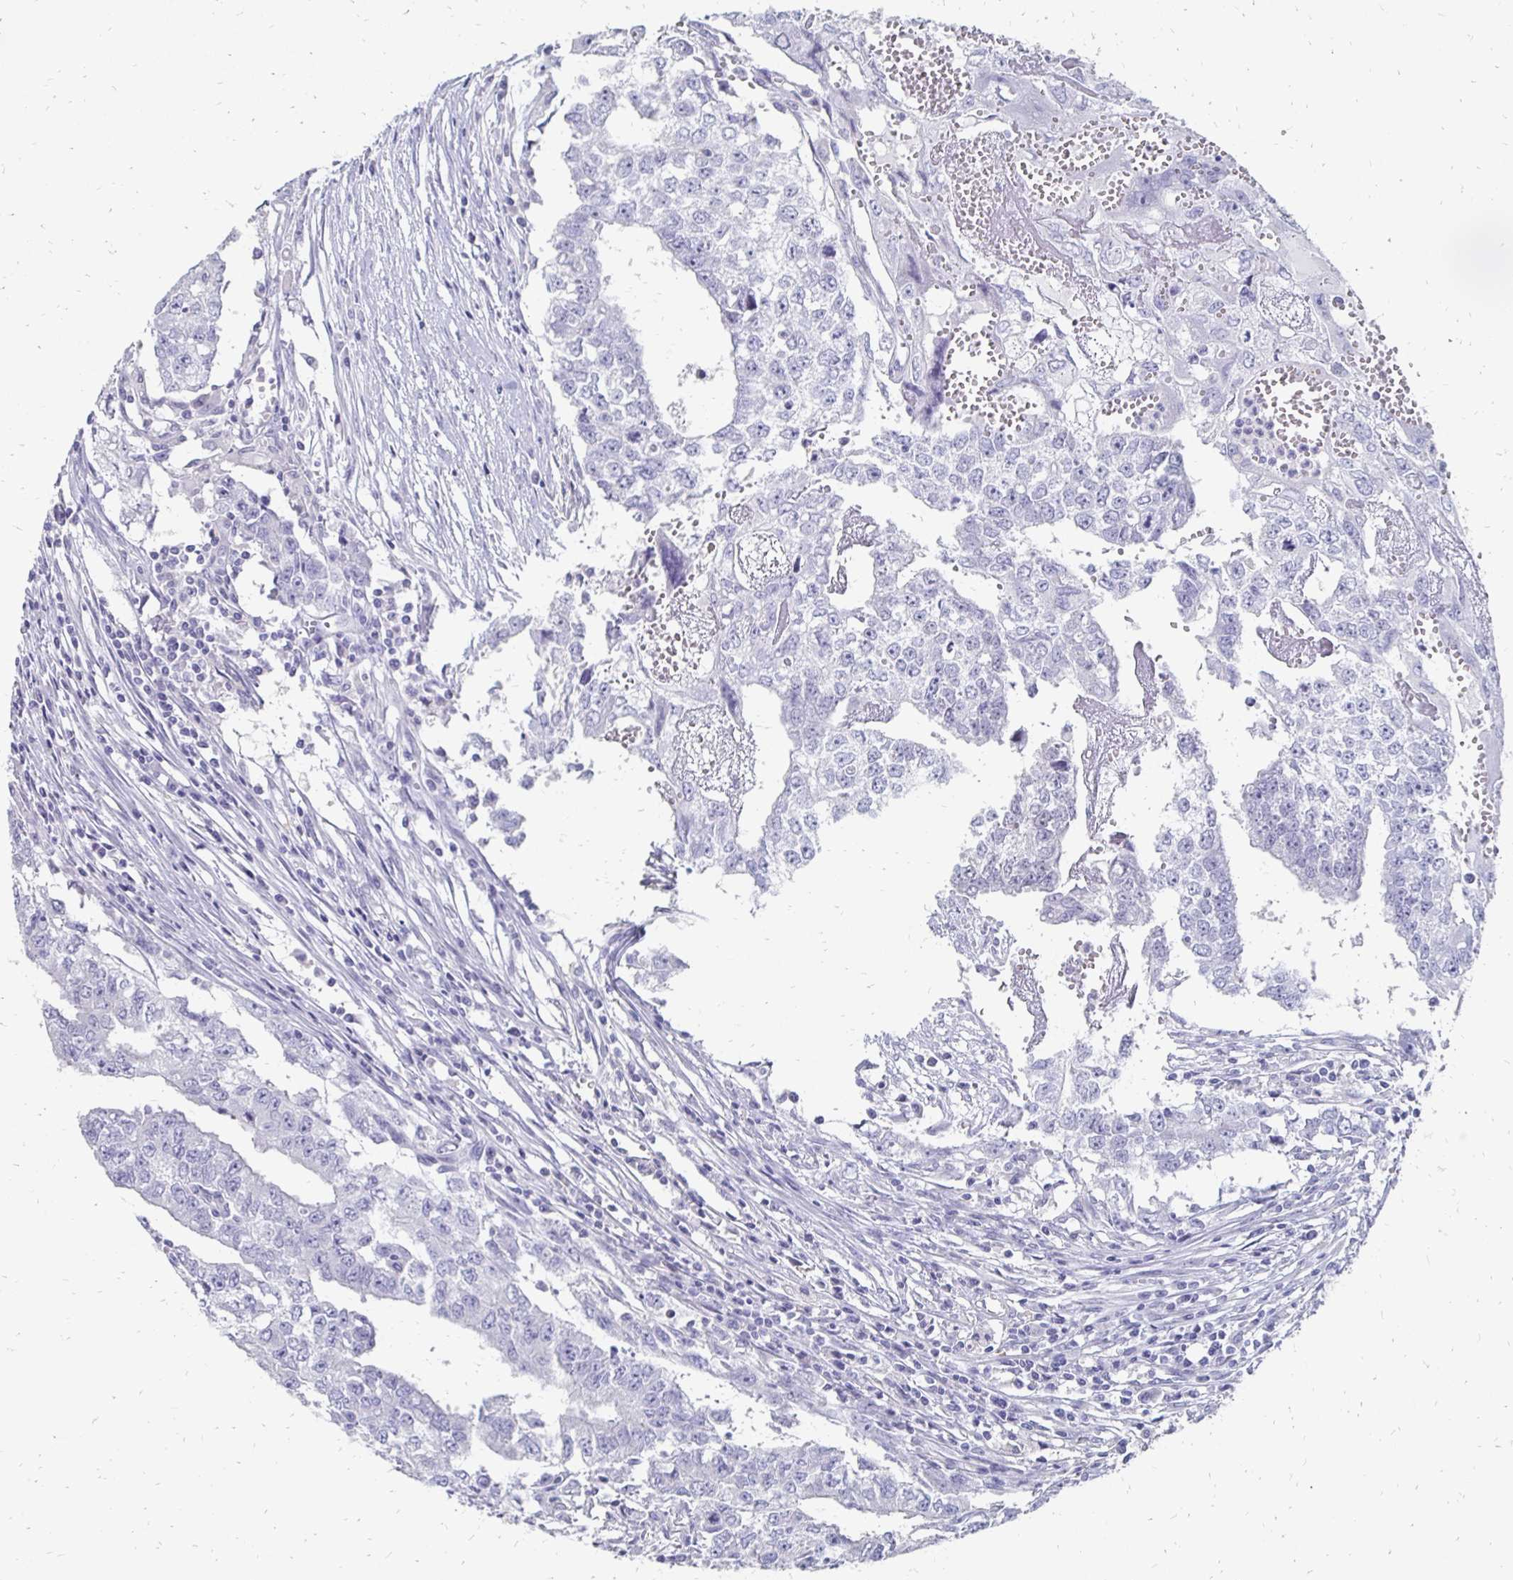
{"staining": {"intensity": "negative", "quantity": "none", "location": "none"}, "tissue": "testis cancer", "cell_type": "Tumor cells", "image_type": "cancer", "snomed": [{"axis": "morphology", "description": "Carcinoma, Embryonal, NOS"}, {"axis": "morphology", "description": "Teratoma, malignant, NOS"}, {"axis": "topography", "description": "Testis"}], "caption": "Image shows no significant protein positivity in tumor cells of teratoma (malignant) (testis).", "gene": "SYCP3", "patient": {"sex": "male", "age": 24}}